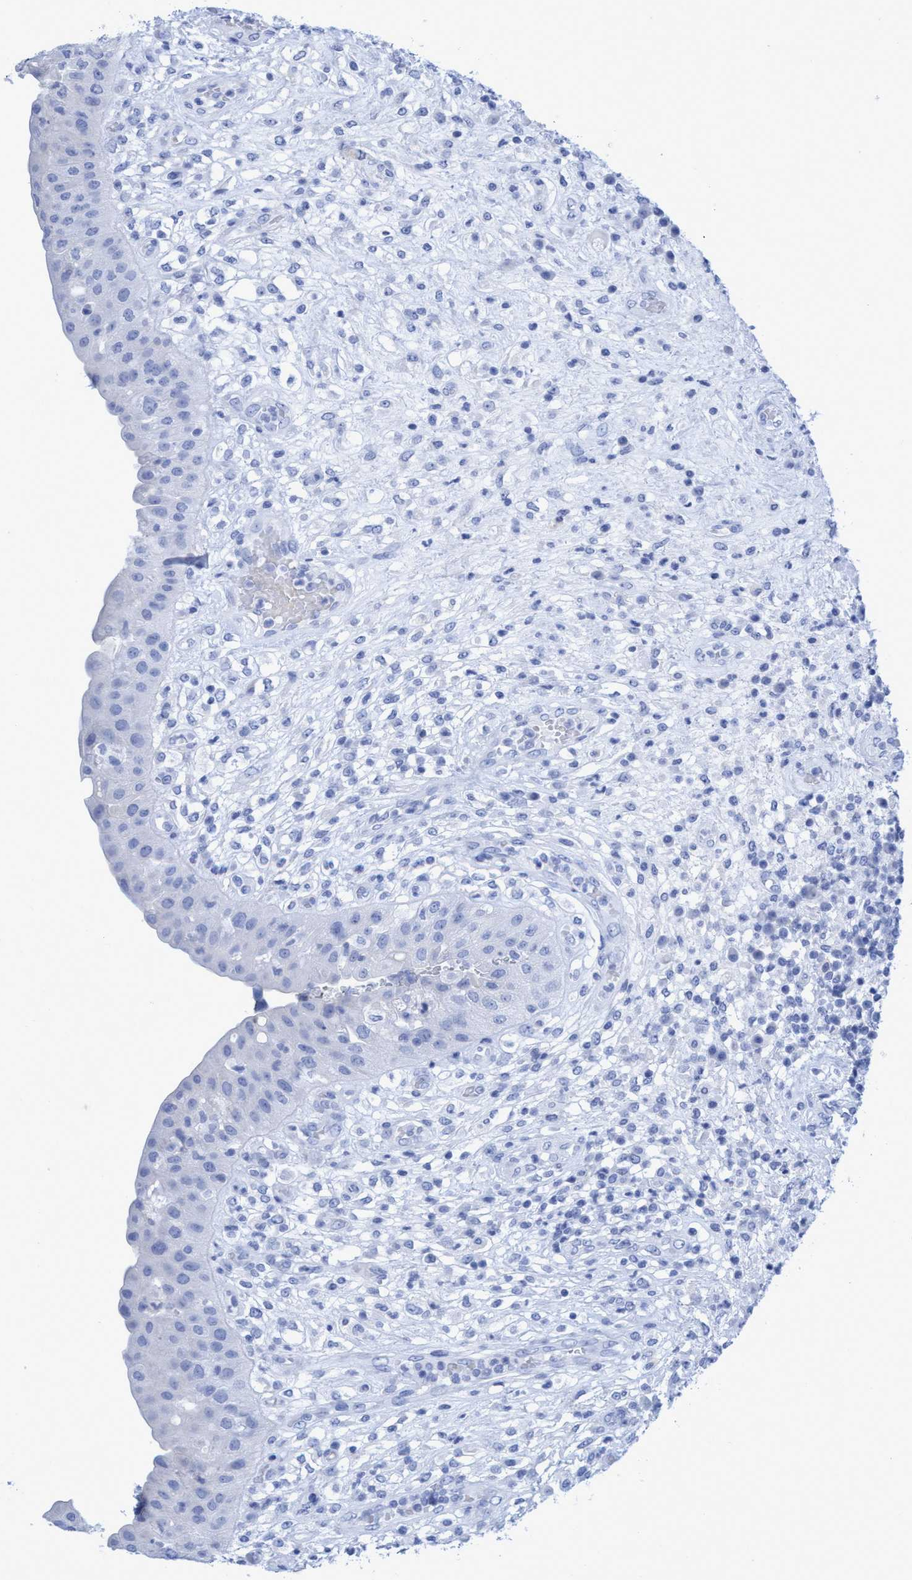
{"staining": {"intensity": "negative", "quantity": "none", "location": "none"}, "tissue": "urinary bladder", "cell_type": "Urothelial cells", "image_type": "normal", "snomed": [{"axis": "morphology", "description": "Normal tissue, NOS"}, {"axis": "topography", "description": "Urinary bladder"}], "caption": "Urothelial cells show no significant staining in benign urinary bladder. (Brightfield microscopy of DAB (3,3'-diaminobenzidine) IHC at high magnification).", "gene": "PLPPR1", "patient": {"sex": "female", "age": 62}}